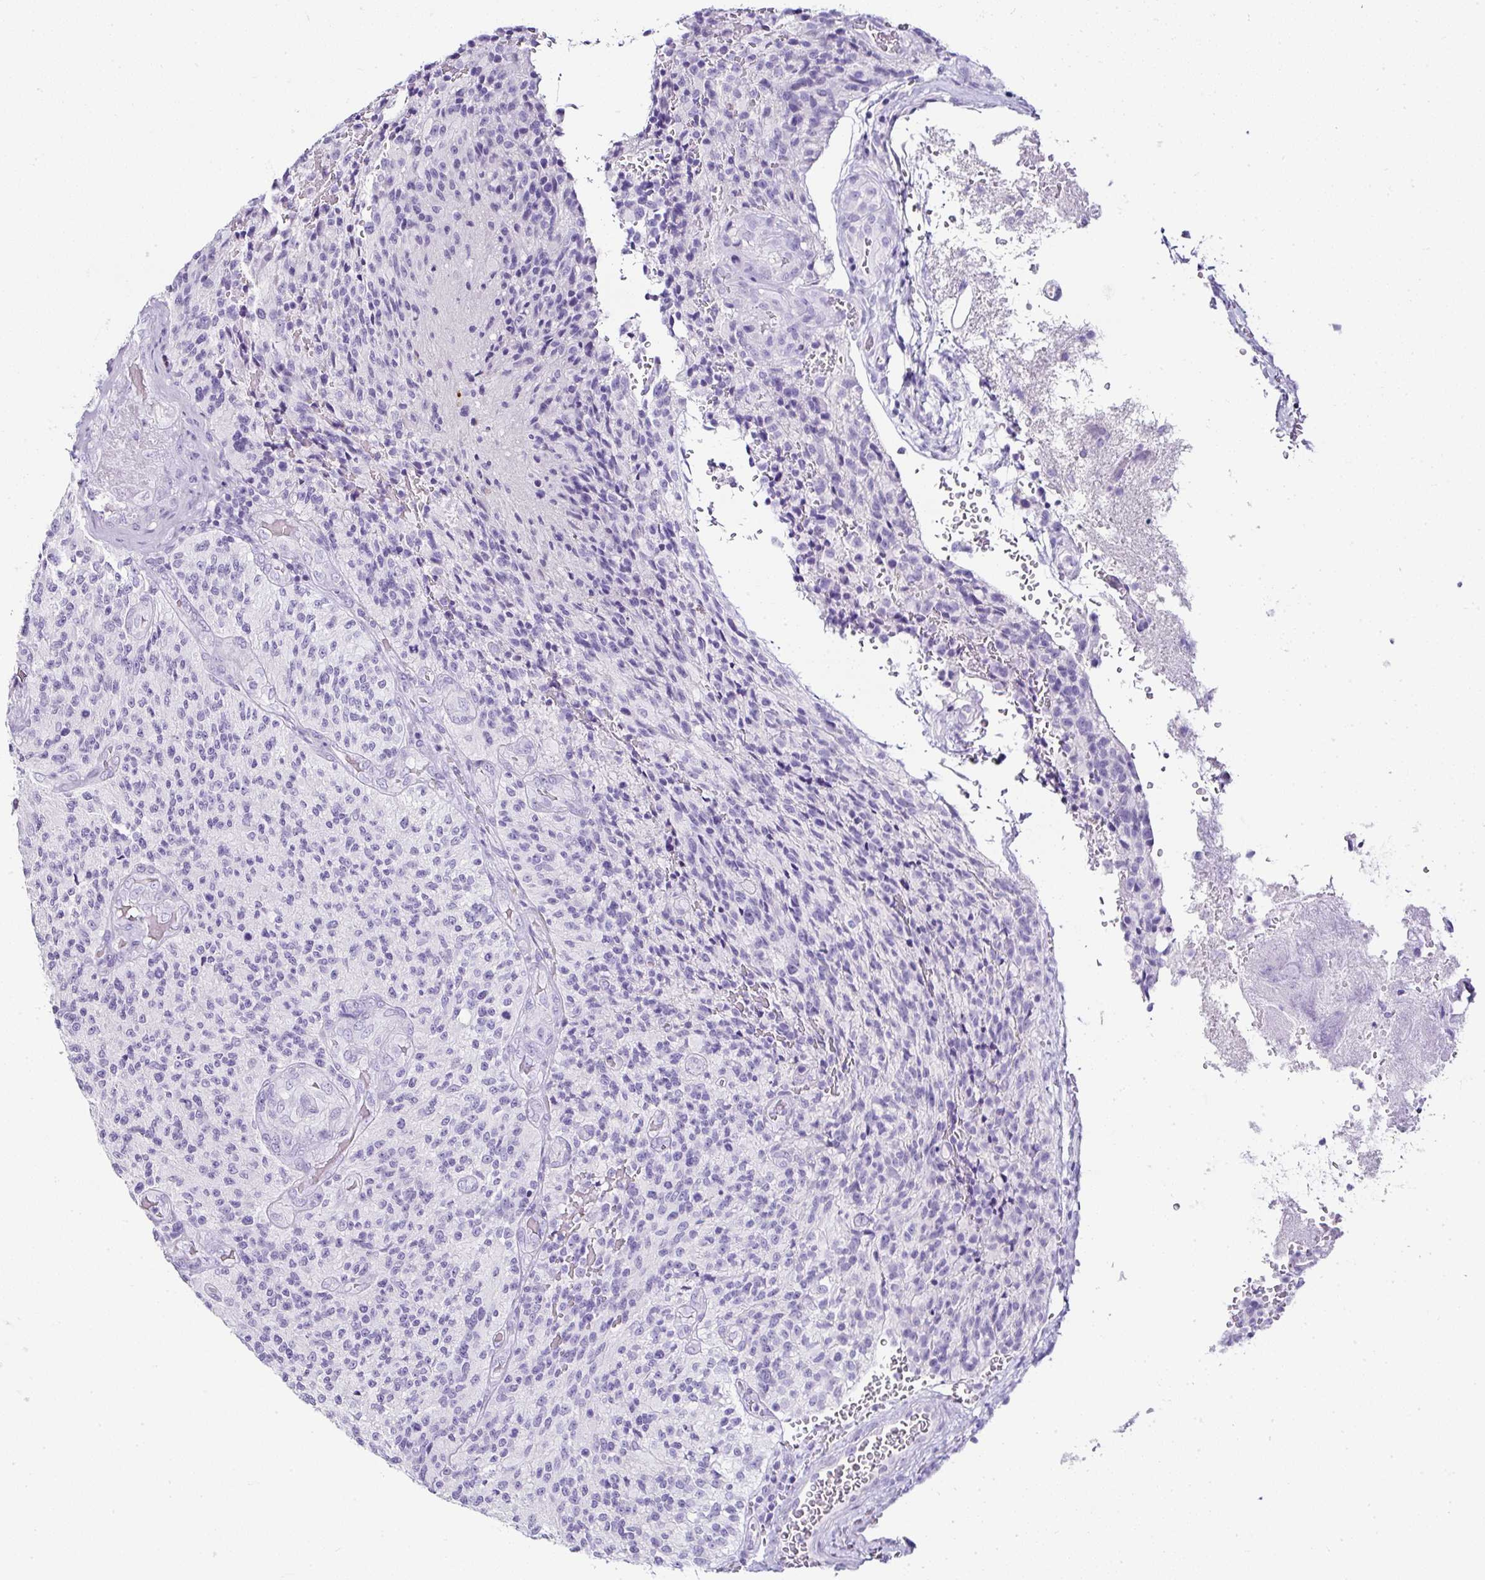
{"staining": {"intensity": "negative", "quantity": "none", "location": "none"}, "tissue": "glioma", "cell_type": "Tumor cells", "image_type": "cancer", "snomed": [{"axis": "morphology", "description": "Normal tissue, NOS"}, {"axis": "morphology", "description": "Glioma, malignant, High grade"}, {"axis": "topography", "description": "Cerebral cortex"}], "caption": "This is an immunohistochemistry (IHC) image of malignant high-grade glioma. There is no expression in tumor cells.", "gene": "SERPINB3", "patient": {"sex": "male", "age": 56}}